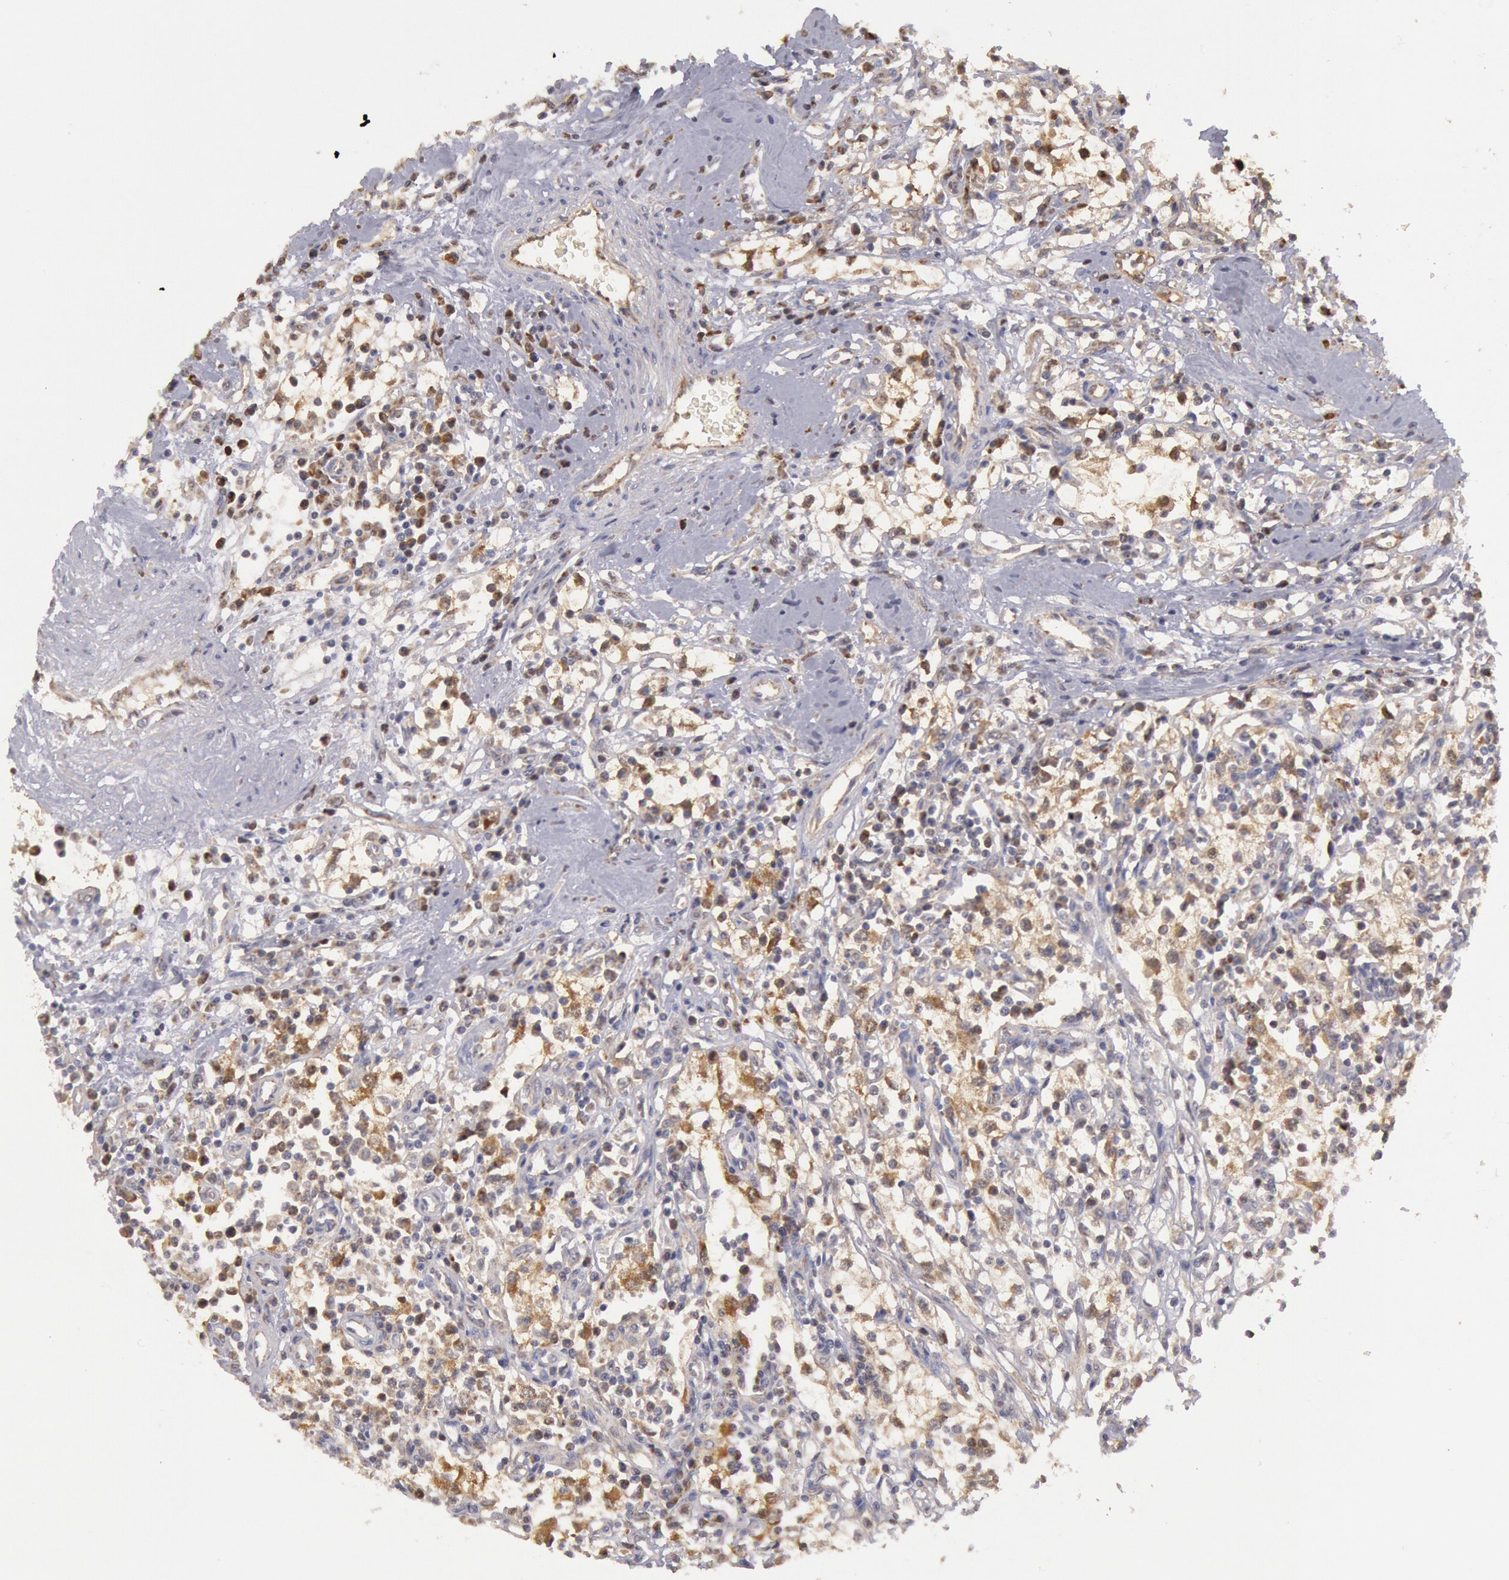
{"staining": {"intensity": "negative", "quantity": "none", "location": "none"}, "tissue": "renal cancer", "cell_type": "Tumor cells", "image_type": "cancer", "snomed": [{"axis": "morphology", "description": "Adenocarcinoma, NOS"}, {"axis": "topography", "description": "Kidney"}], "caption": "High magnification brightfield microscopy of renal cancer stained with DAB (brown) and counterstained with hematoxylin (blue): tumor cells show no significant positivity. (DAB immunohistochemistry (IHC), high magnification).", "gene": "MPST", "patient": {"sex": "male", "age": 82}}